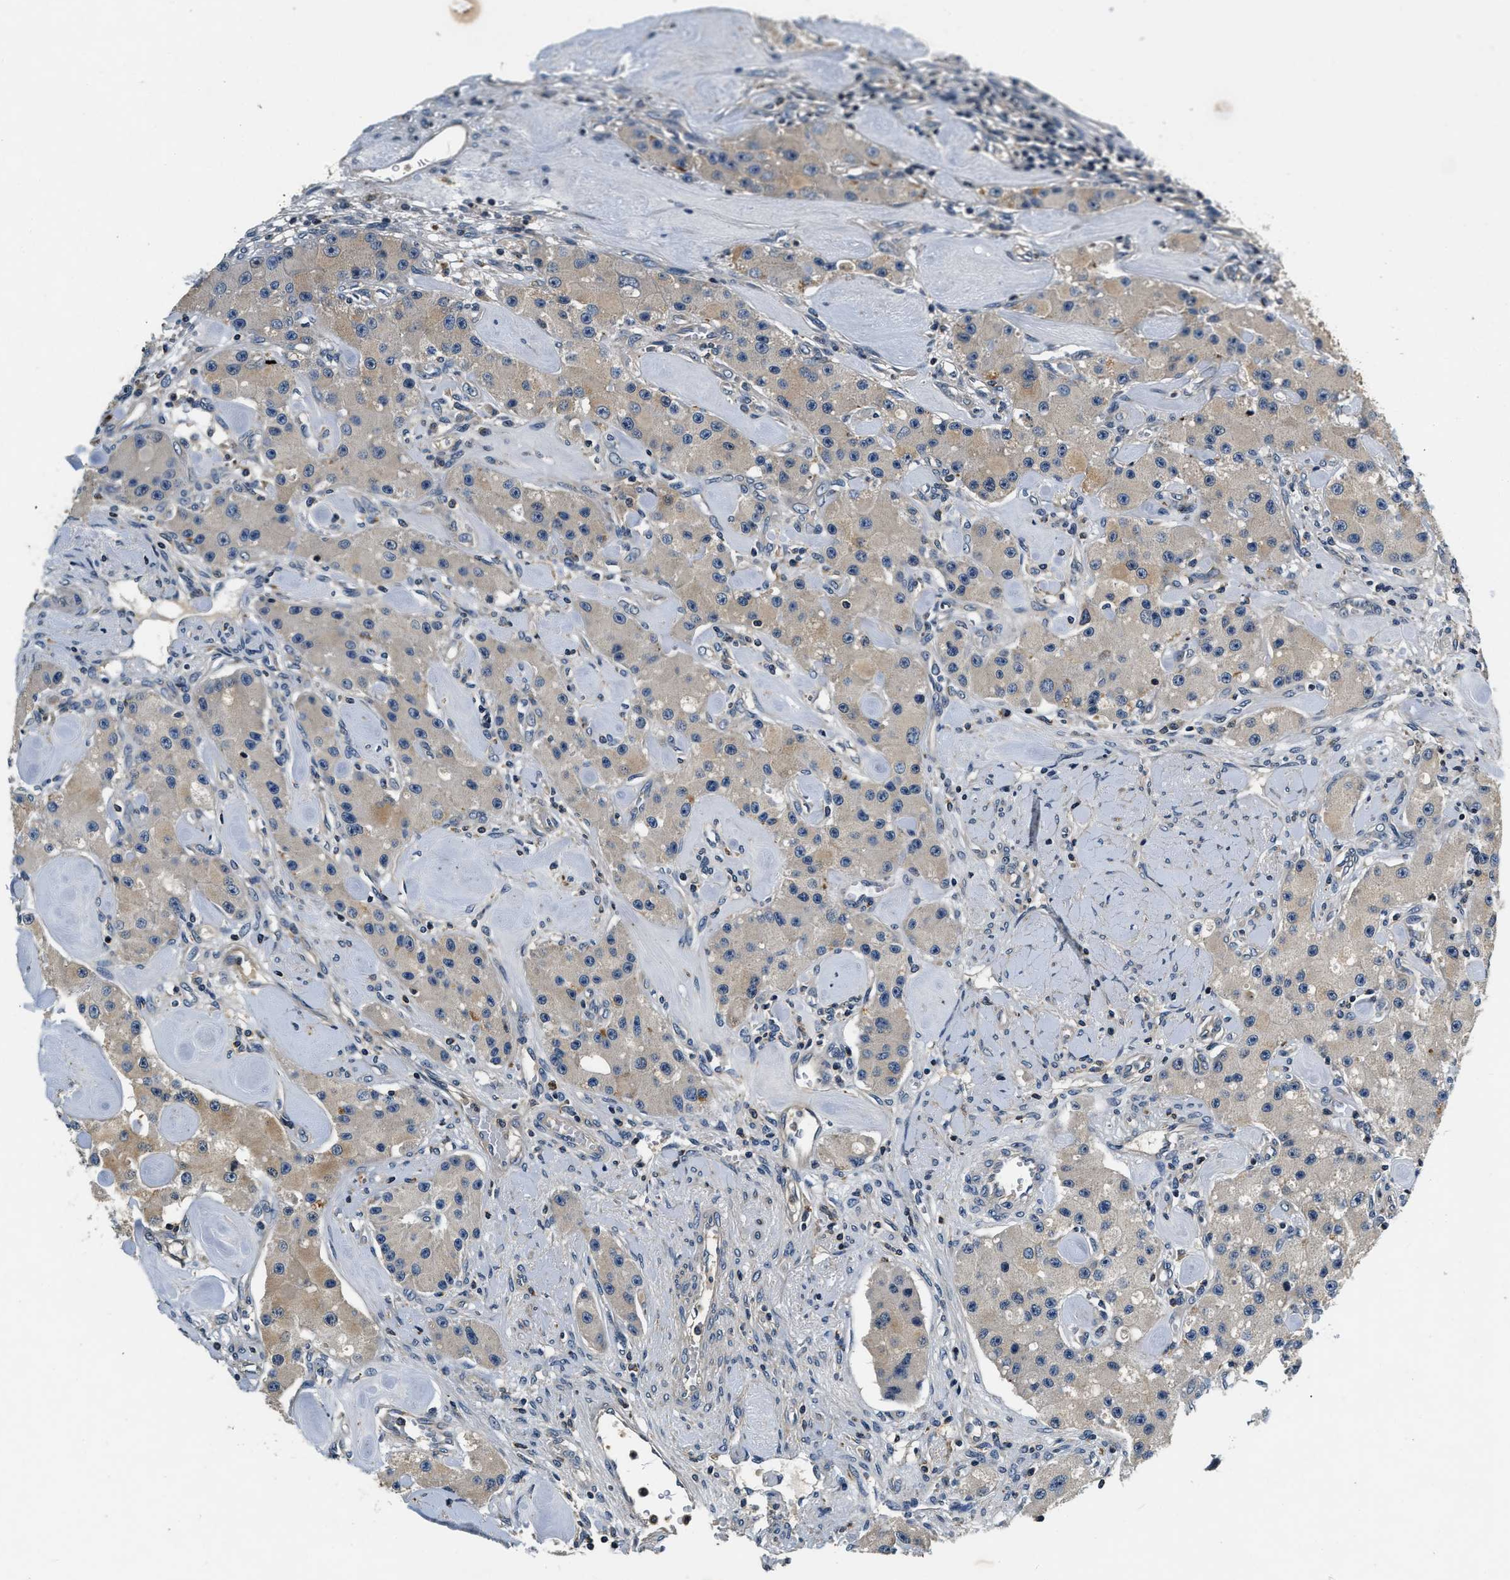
{"staining": {"intensity": "weak", "quantity": ">75%", "location": "cytoplasmic/membranous"}, "tissue": "carcinoid", "cell_type": "Tumor cells", "image_type": "cancer", "snomed": [{"axis": "morphology", "description": "Carcinoid, malignant, NOS"}, {"axis": "topography", "description": "Pancreas"}], "caption": "The image exhibits a brown stain indicating the presence of a protein in the cytoplasmic/membranous of tumor cells in malignant carcinoid. (IHC, brightfield microscopy, high magnification).", "gene": "RESF1", "patient": {"sex": "male", "age": 41}}